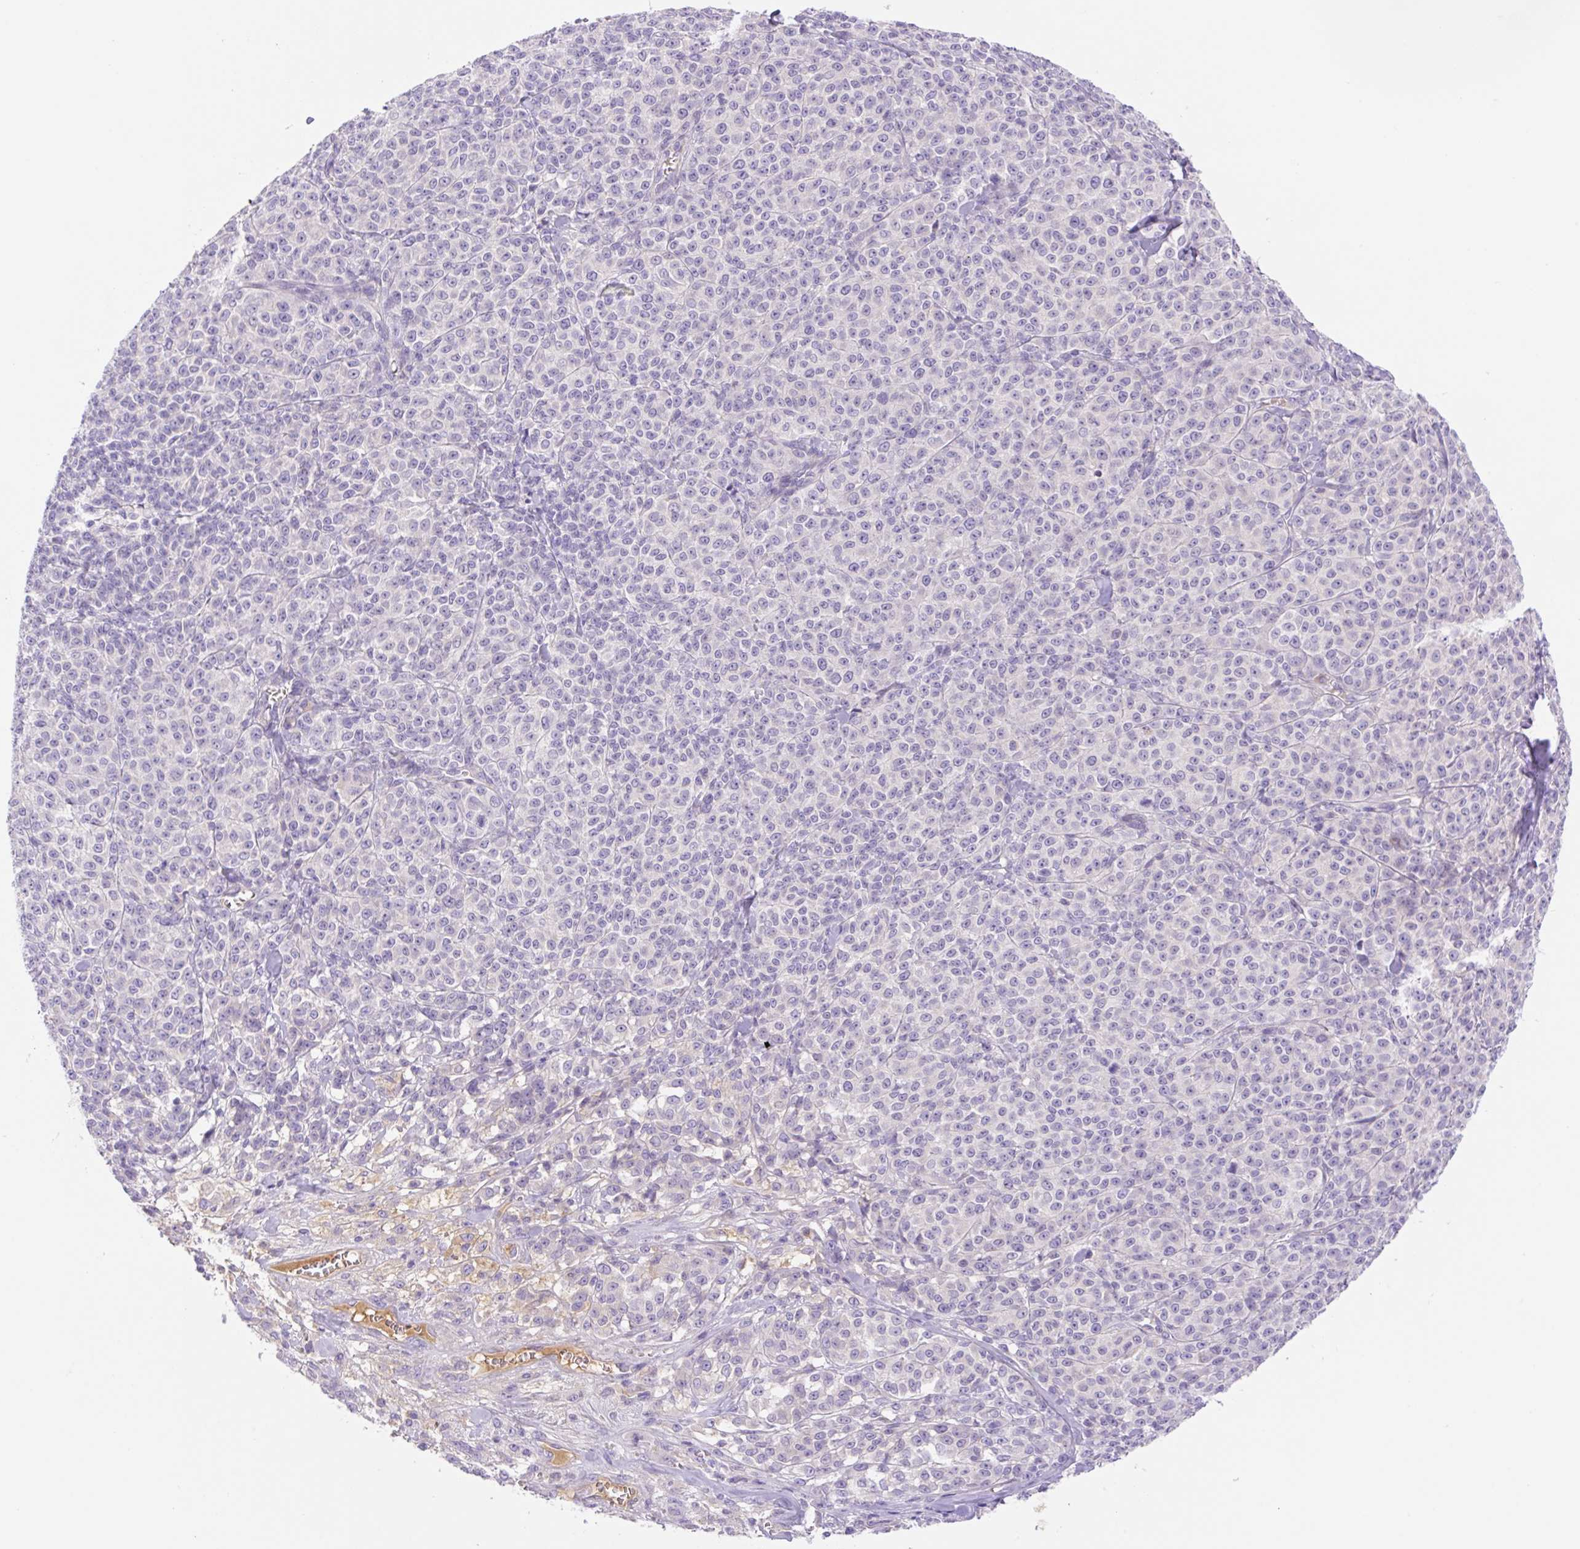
{"staining": {"intensity": "negative", "quantity": "none", "location": "none"}, "tissue": "melanoma", "cell_type": "Tumor cells", "image_type": "cancer", "snomed": [{"axis": "morphology", "description": "Normal tissue, NOS"}, {"axis": "morphology", "description": "Malignant melanoma, NOS"}, {"axis": "topography", "description": "Skin"}], "caption": "A high-resolution photomicrograph shows IHC staining of melanoma, which exhibits no significant positivity in tumor cells.", "gene": "DENND5A", "patient": {"sex": "female", "age": 34}}